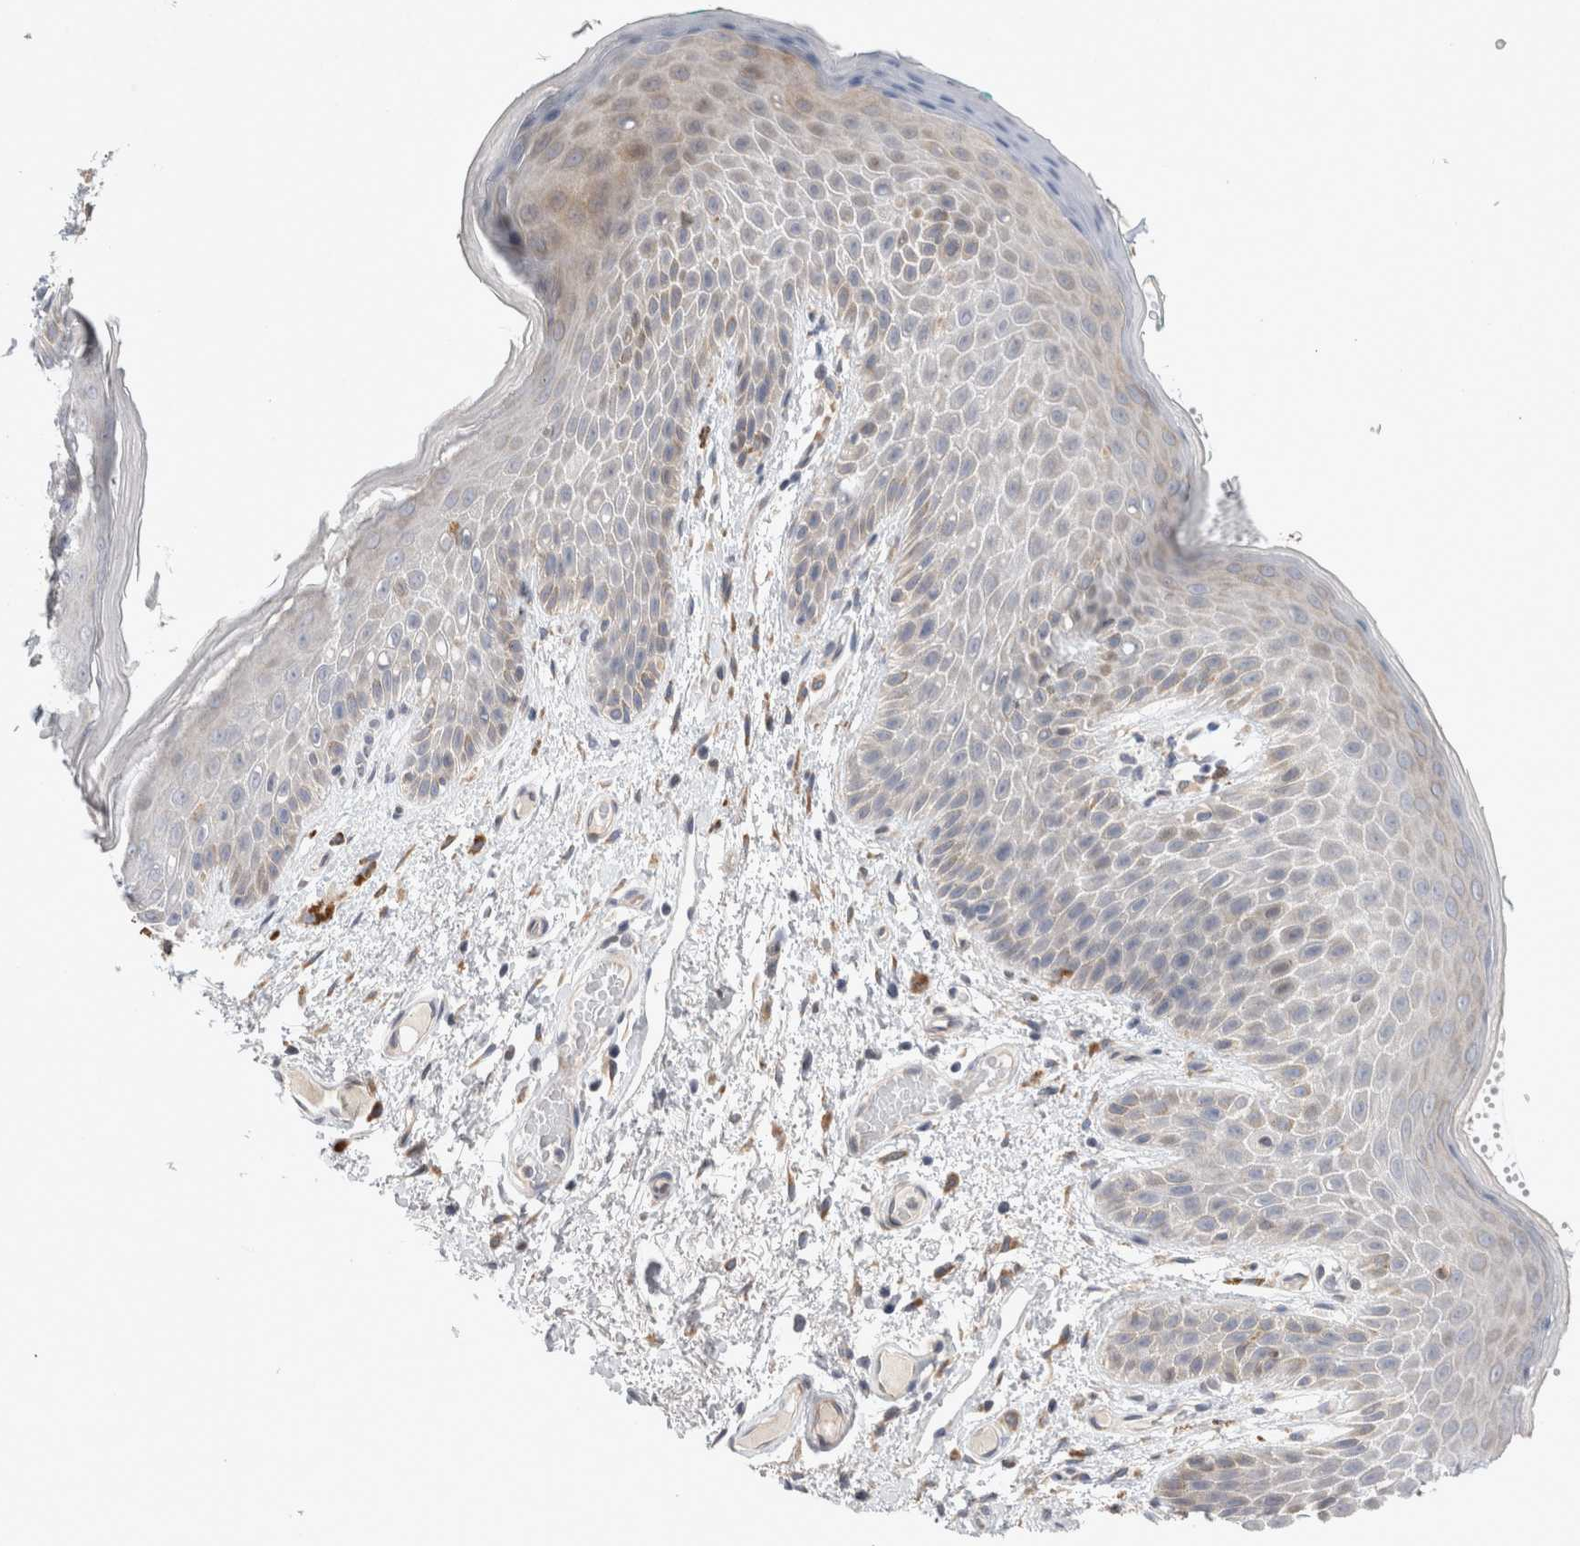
{"staining": {"intensity": "weak", "quantity": "<25%", "location": "cytoplasmic/membranous"}, "tissue": "skin", "cell_type": "Epidermal cells", "image_type": "normal", "snomed": [{"axis": "morphology", "description": "Normal tissue, NOS"}, {"axis": "topography", "description": "Anal"}], "caption": "A micrograph of human skin is negative for staining in epidermal cells. Brightfield microscopy of immunohistochemistry stained with DAB (3,3'-diaminobenzidine) (brown) and hematoxylin (blue), captured at high magnification.", "gene": "TRMT9B", "patient": {"sex": "male", "age": 74}}